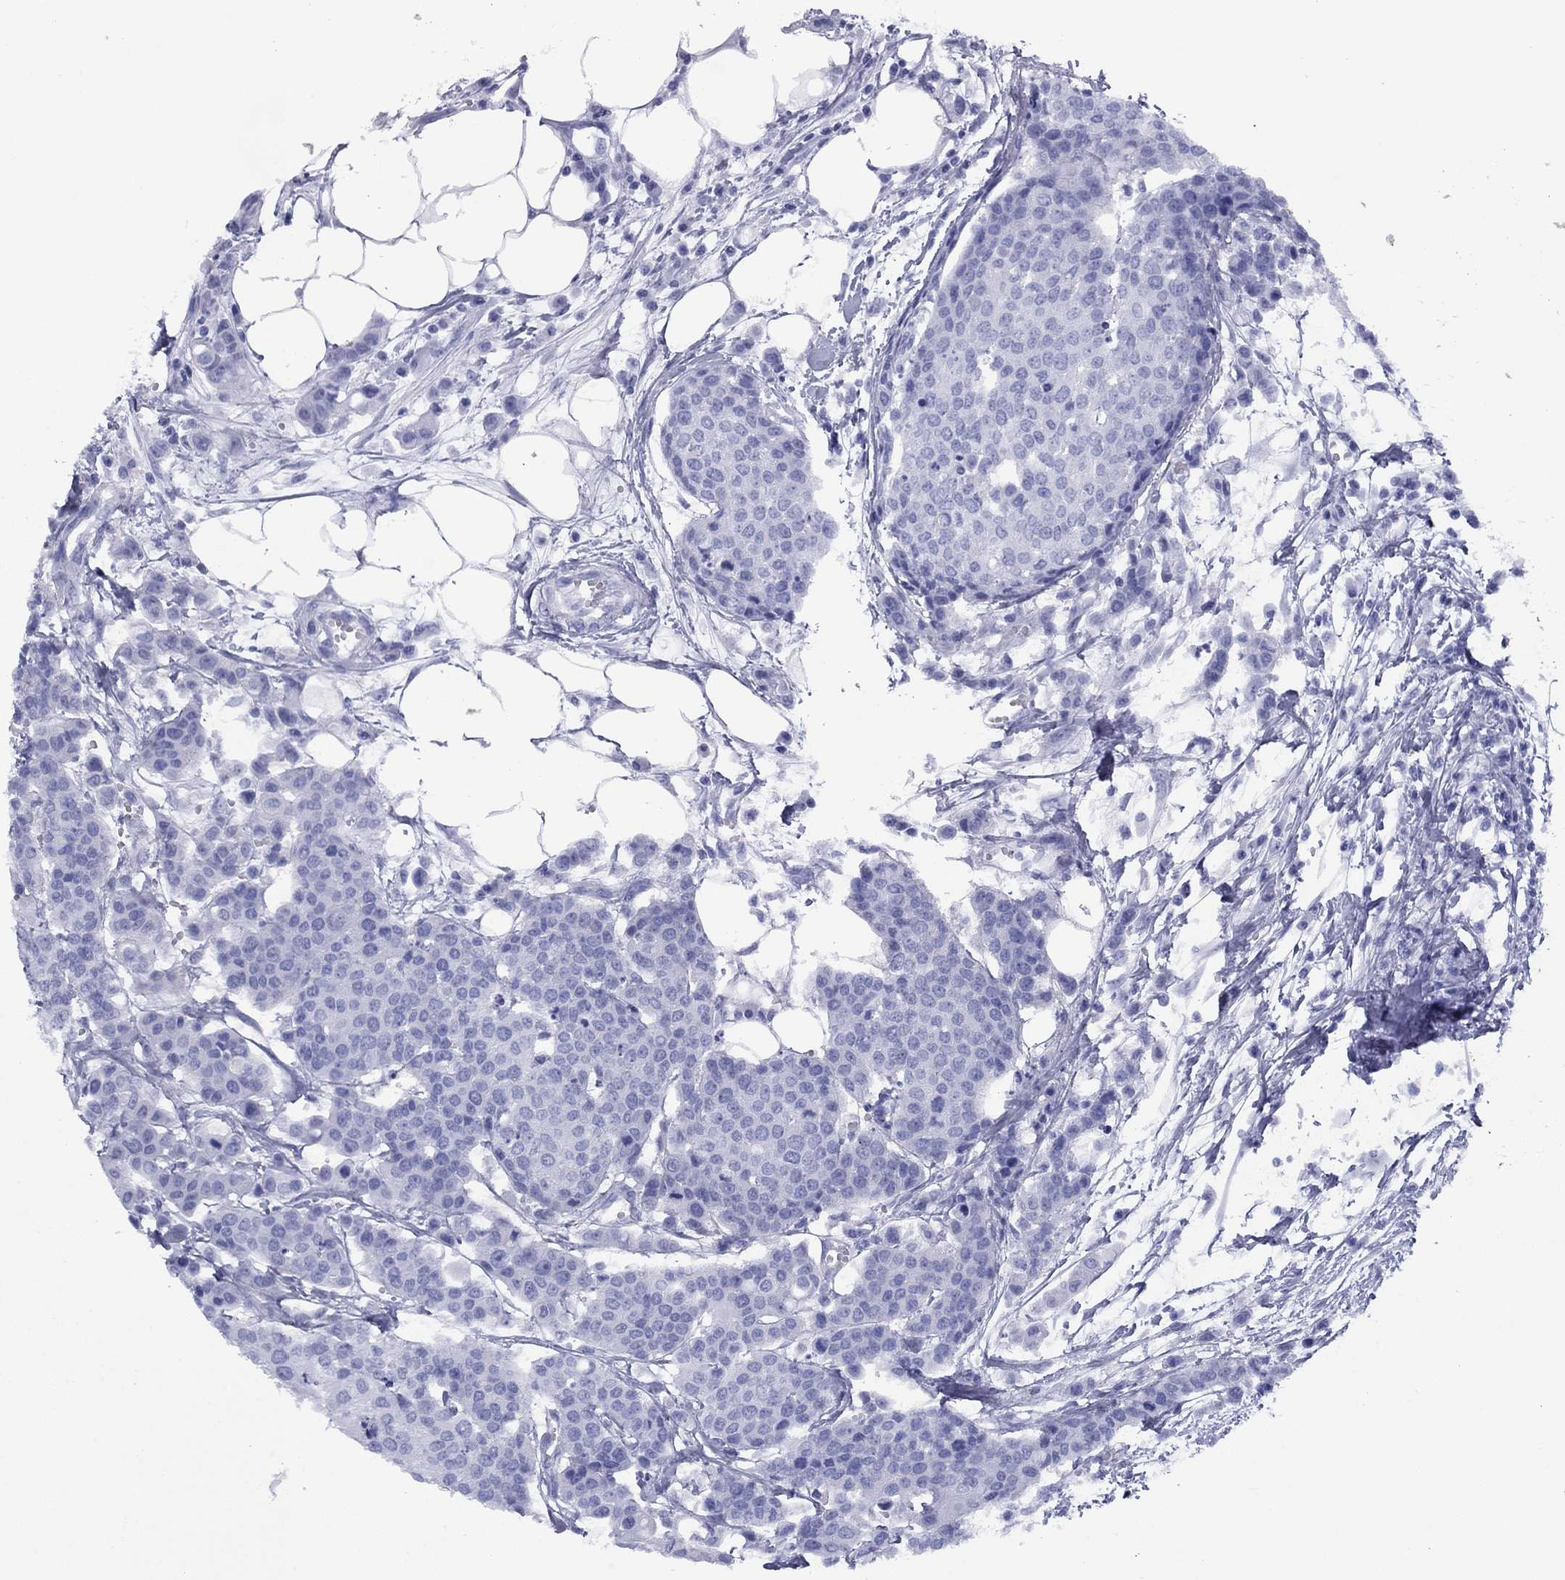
{"staining": {"intensity": "negative", "quantity": "none", "location": "none"}, "tissue": "carcinoid", "cell_type": "Tumor cells", "image_type": "cancer", "snomed": [{"axis": "morphology", "description": "Carcinoid, malignant, NOS"}, {"axis": "topography", "description": "Colon"}], "caption": "DAB immunohistochemical staining of human carcinoid (malignant) demonstrates no significant positivity in tumor cells.", "gene": "HAO1", "patient": {"sex": "male", "age": 81}}